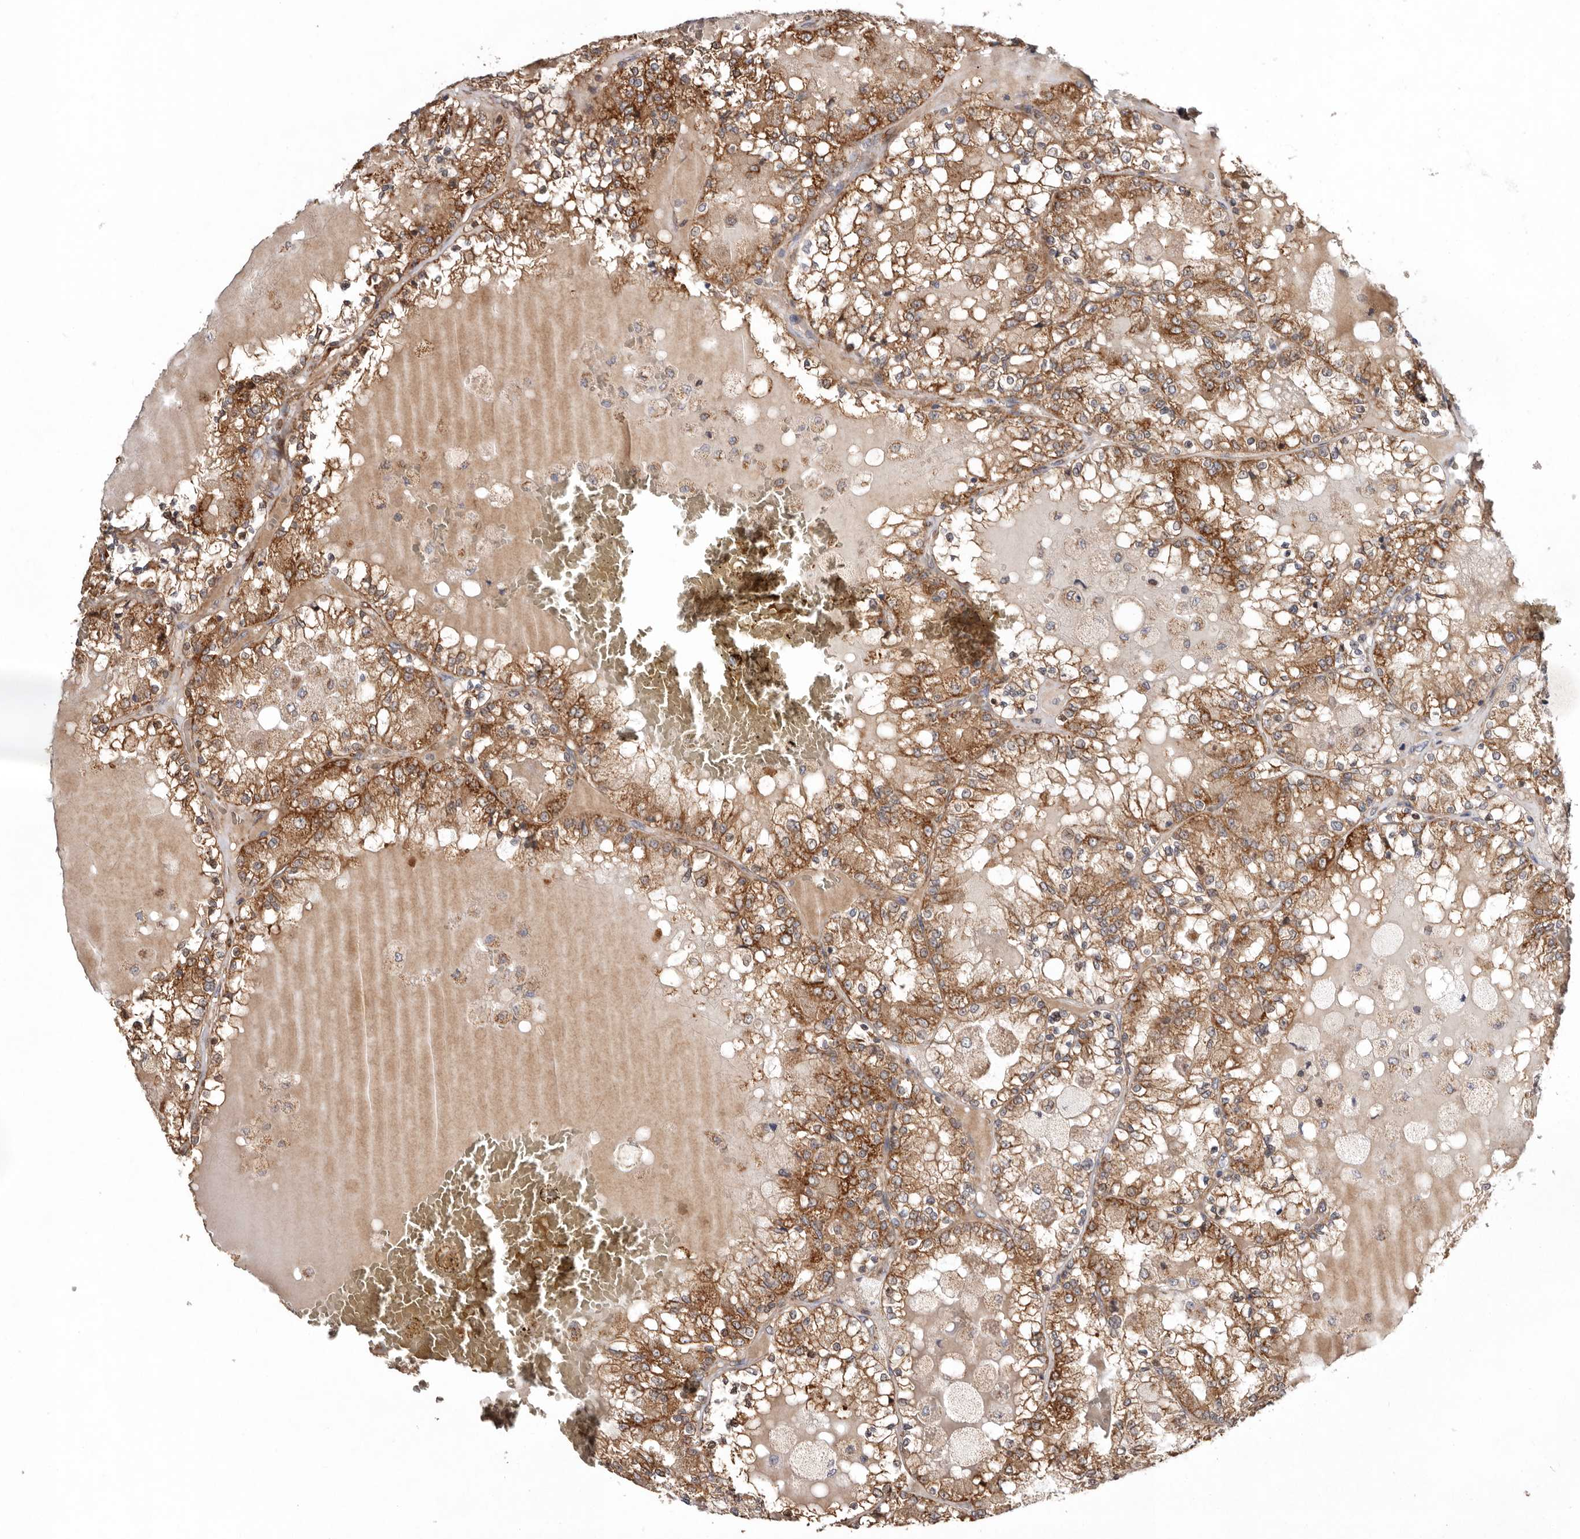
{"staining": {"intensity": "moderate", "quantity": ">75%", "location": "cytoplasmic/membranous"}, "tissue": "renal cancer", "cell_type": "Tumor cells", "image_type": "cancer", "snomed": [{"axis": "morphology", "description": "Adenocarcinoma, NOS"}, {"axis": "topography", "description": "Kidney"}], "caption": "Moderate cytoplasmic/membranous expression for a protein is appreciated in approximately >75% of tumor cells of renal cancer using IHC.", "gene": "PROKR1", "patient": {"sex": "female", "age": 56}}